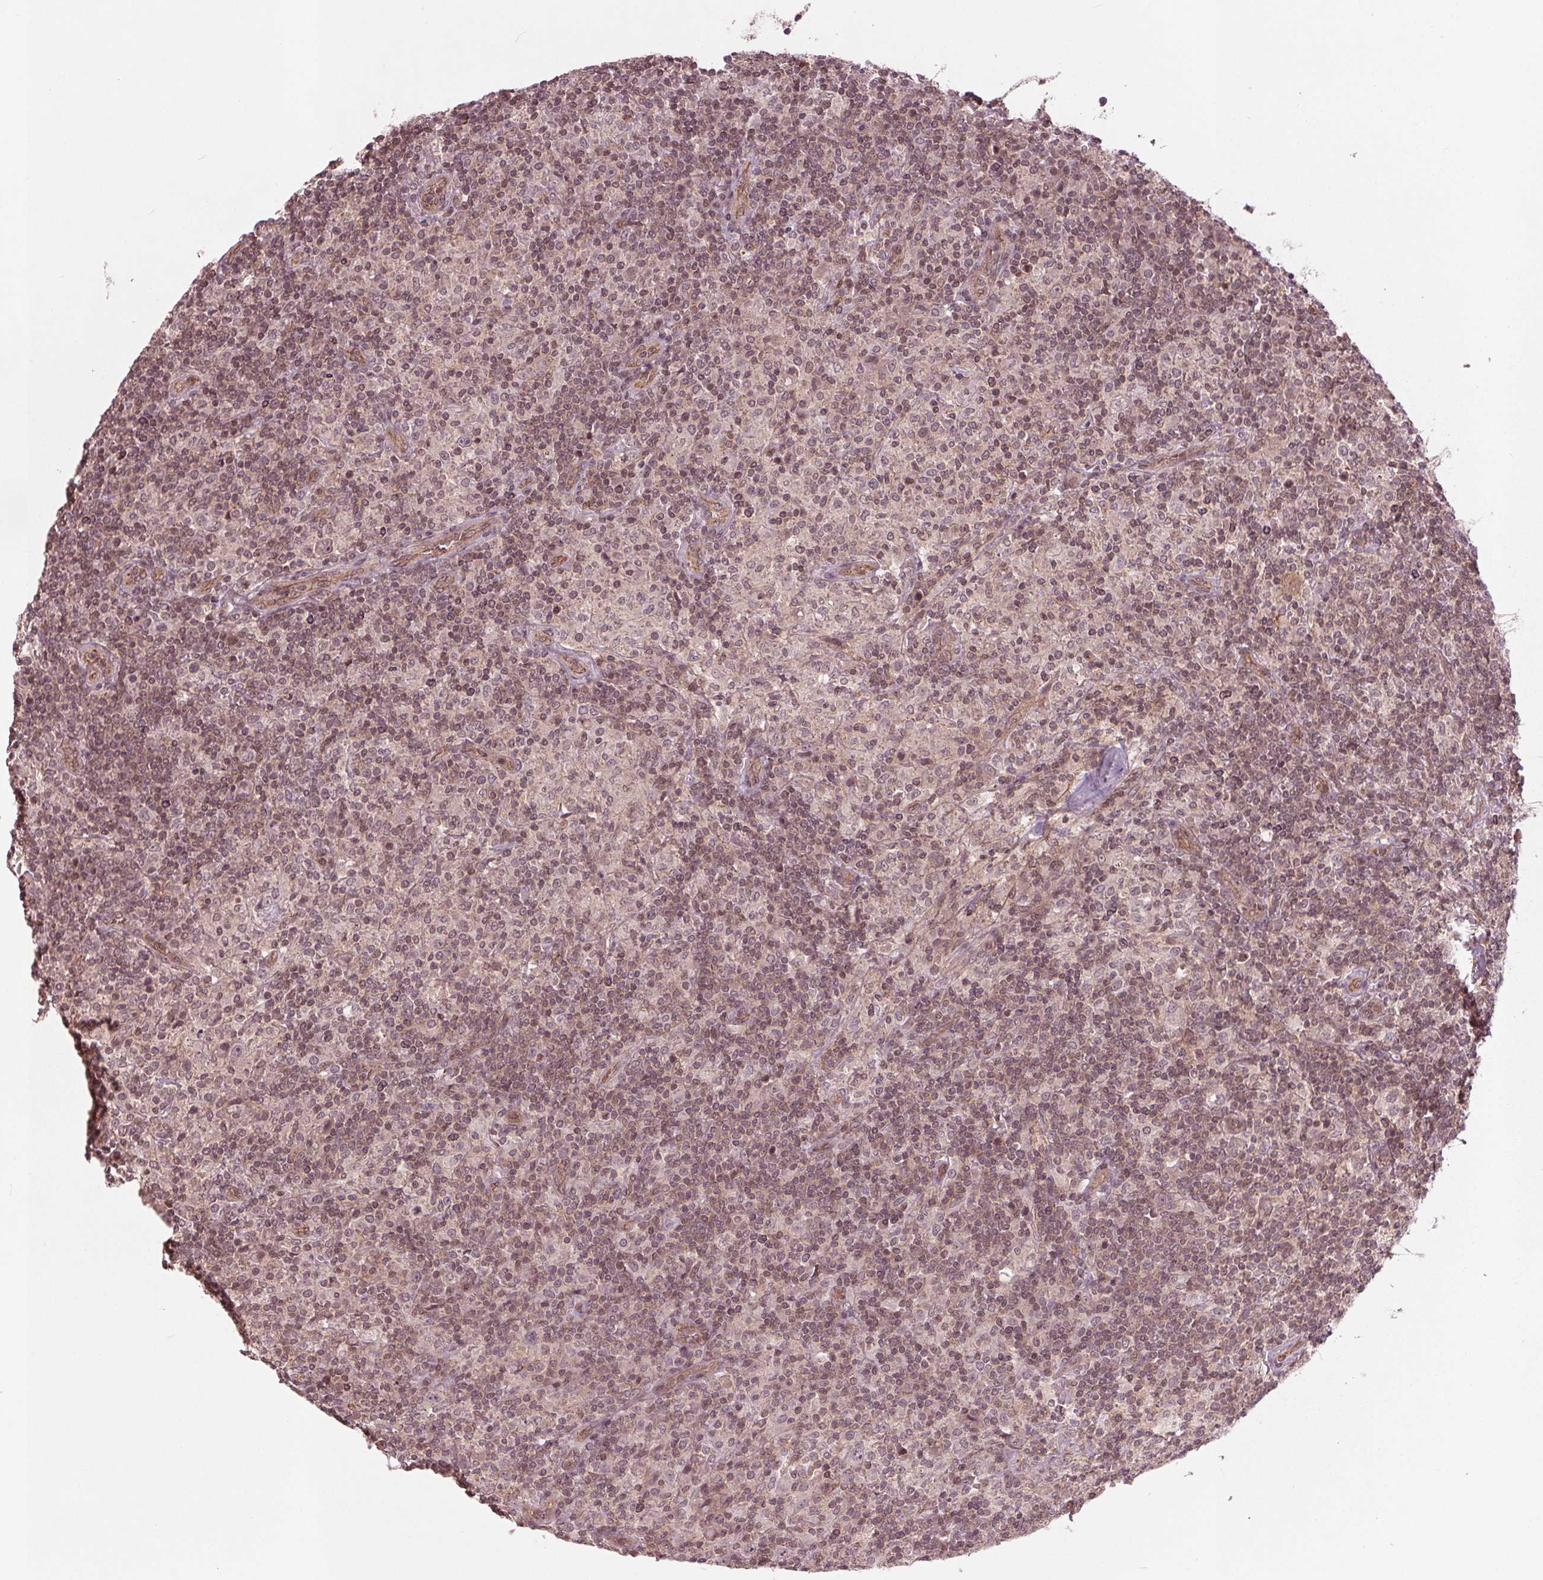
{"staining": {"intensity": "negative", "quantity": "none", "location": "none"}, "tissue": "lymphoma", "cell_type": "Tumor cells", "image_type": "cancer", "snomed": [{"axis": "morphology", "description": "Hodgkin's disease, NOS"}, {"axis": "topography", "description": "Lymph node"}], "caption": "DAB (3,3'-diaminobenzidine) immunohistochemical staining of human lymphoma demonstrates no significant positivity in tumor cells.", "gene": "BTBD1", "patient": {"sex": "male", "age": 70}}